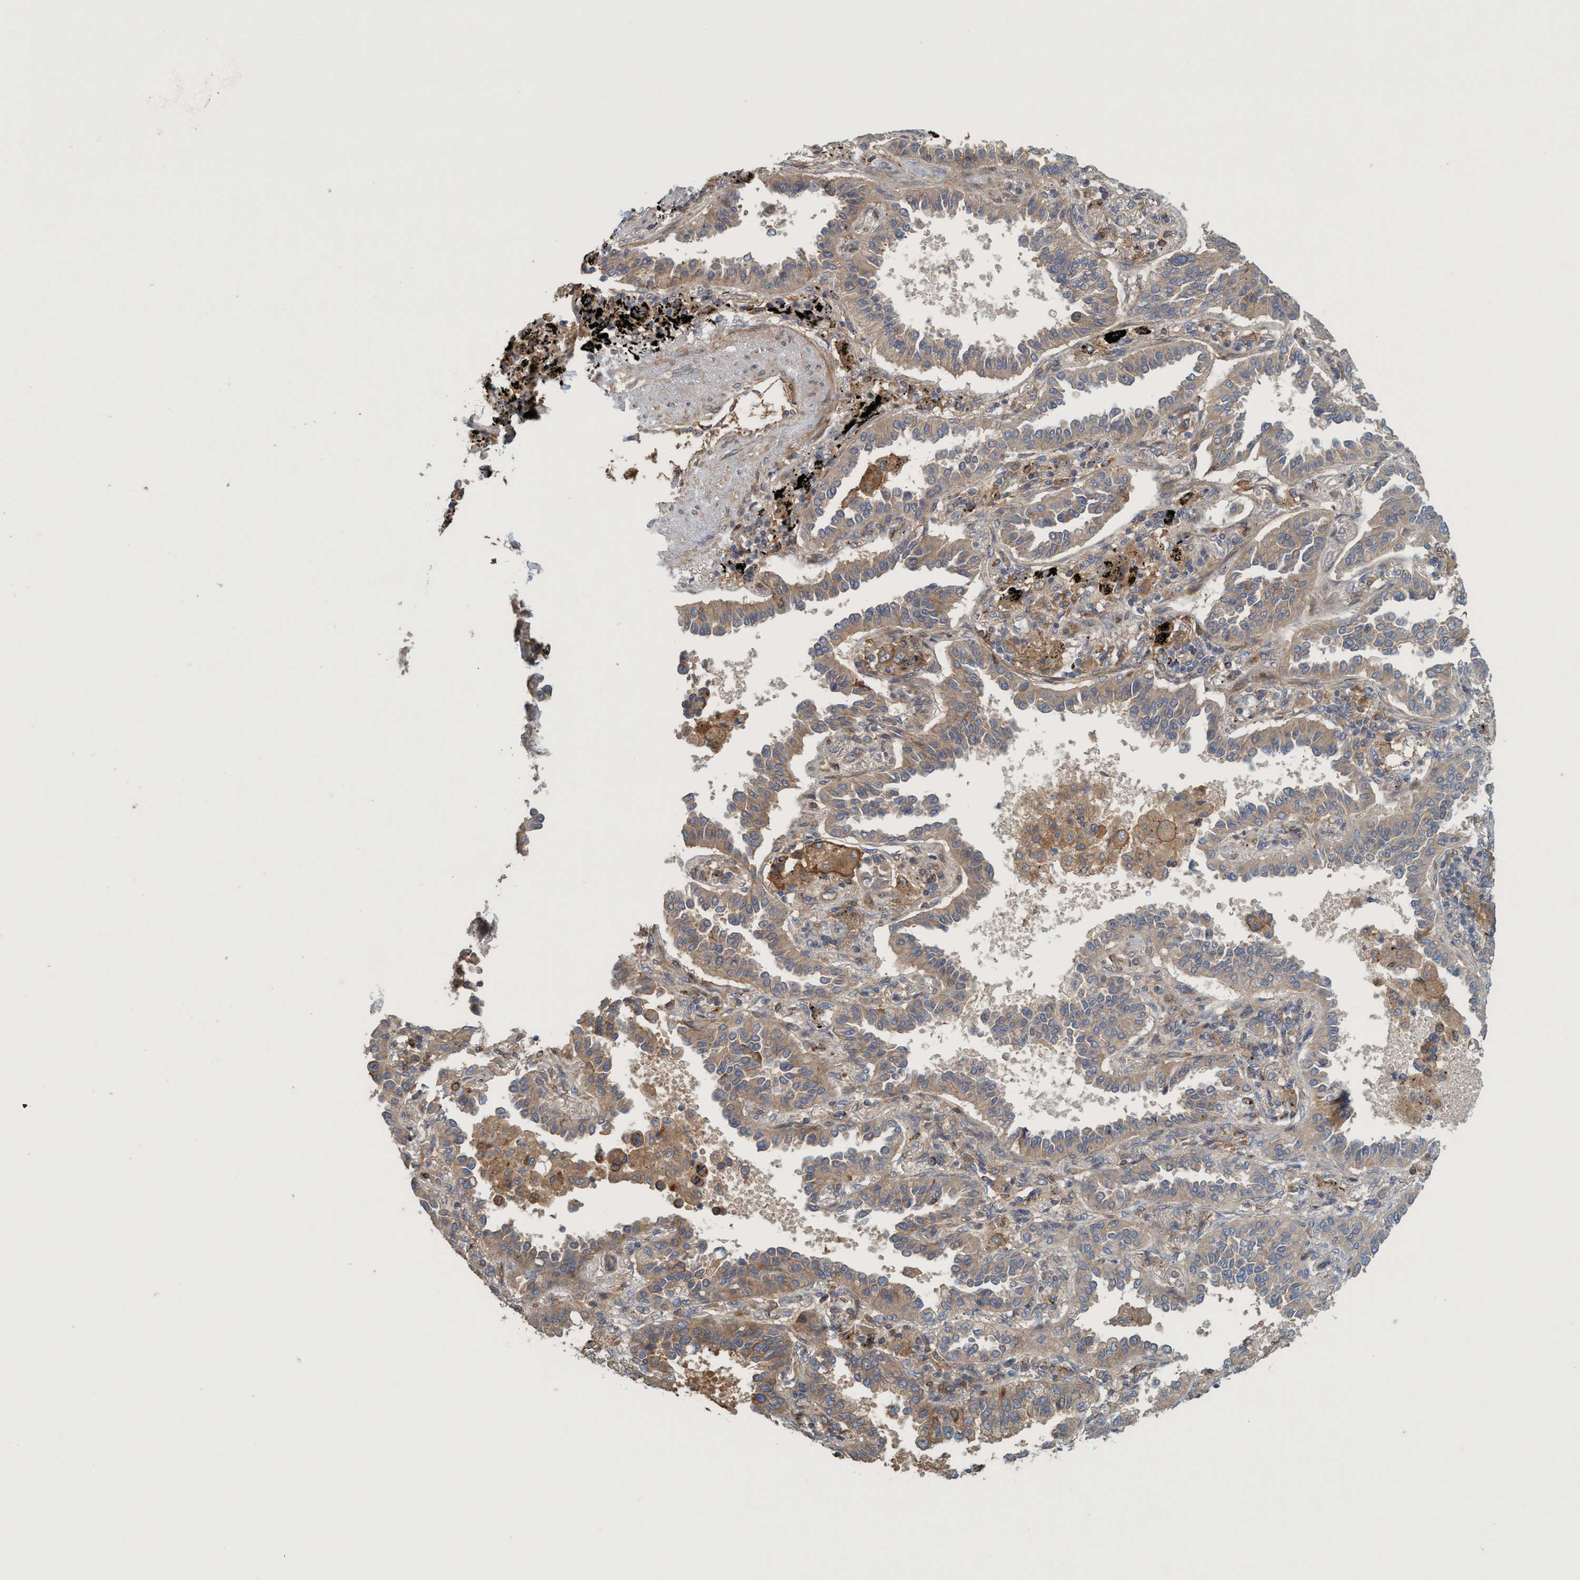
{"staining": {"intensity": "weak", "quantity": ">75%", "location": "cytoplasmic/membranous"}, "tissue": "lung cancer", "cell_type": "Tumor cells", "image_type": "cancer", "snomed": [{"axis": "morphology", "description": "Normal tissue, NOS"}, {"axis": "morphology", "description": "Adenocarcinoma, NOS"}, {"axis": "topography", "description": "Lung"}], "caption": "Immunohistochemistry image of neoplastic tissue: lung adenocarcinoma stained using immunohistochemistry demonstrates low levels of weak protein expression localized specifically in the cytoplasmic/membranous of tumor cells, appearing as a cytoplasmic/membranous brown color.", "gene": "SPECC1", "patient": {"sex": "male", "age": 59}}